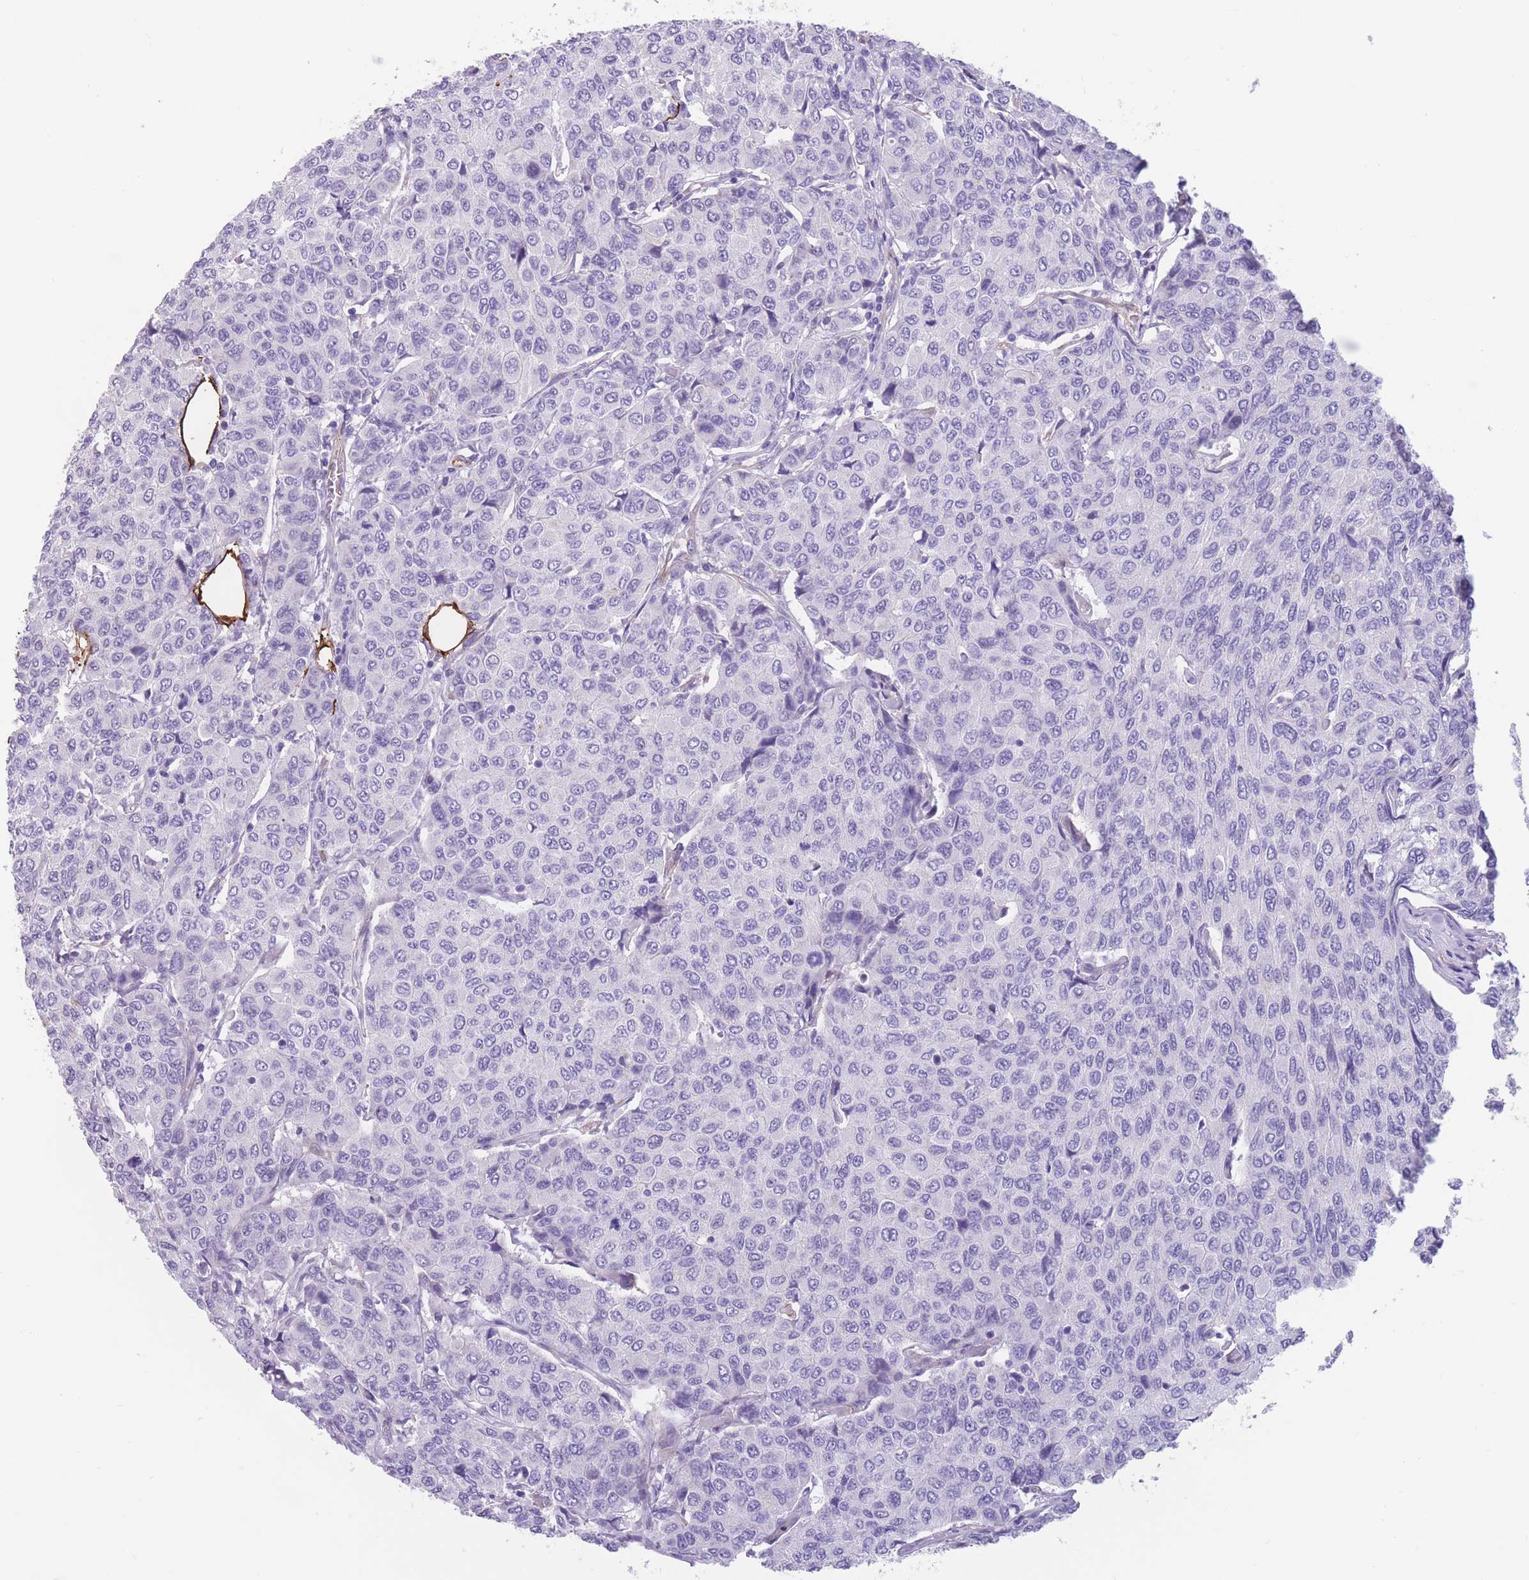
{"staining": {"intensity": "negative", "quantity": "none", "location": "none"}, "tissue": "breast cancer", "cell_type": "Tumor cells", "image_type": "cancer", "snomed": [{"axis": "morphology", "description": "Duct carcinoma"}, {"axis": "topography", "description": "Breast"}], "caption": "DAB immunohistochemical staining of breast infiltrating ductal carcinoma shows no significant expression in tumor cells.", "gene": "DPYD", "patient": {"sex": "female", "age": 55}}